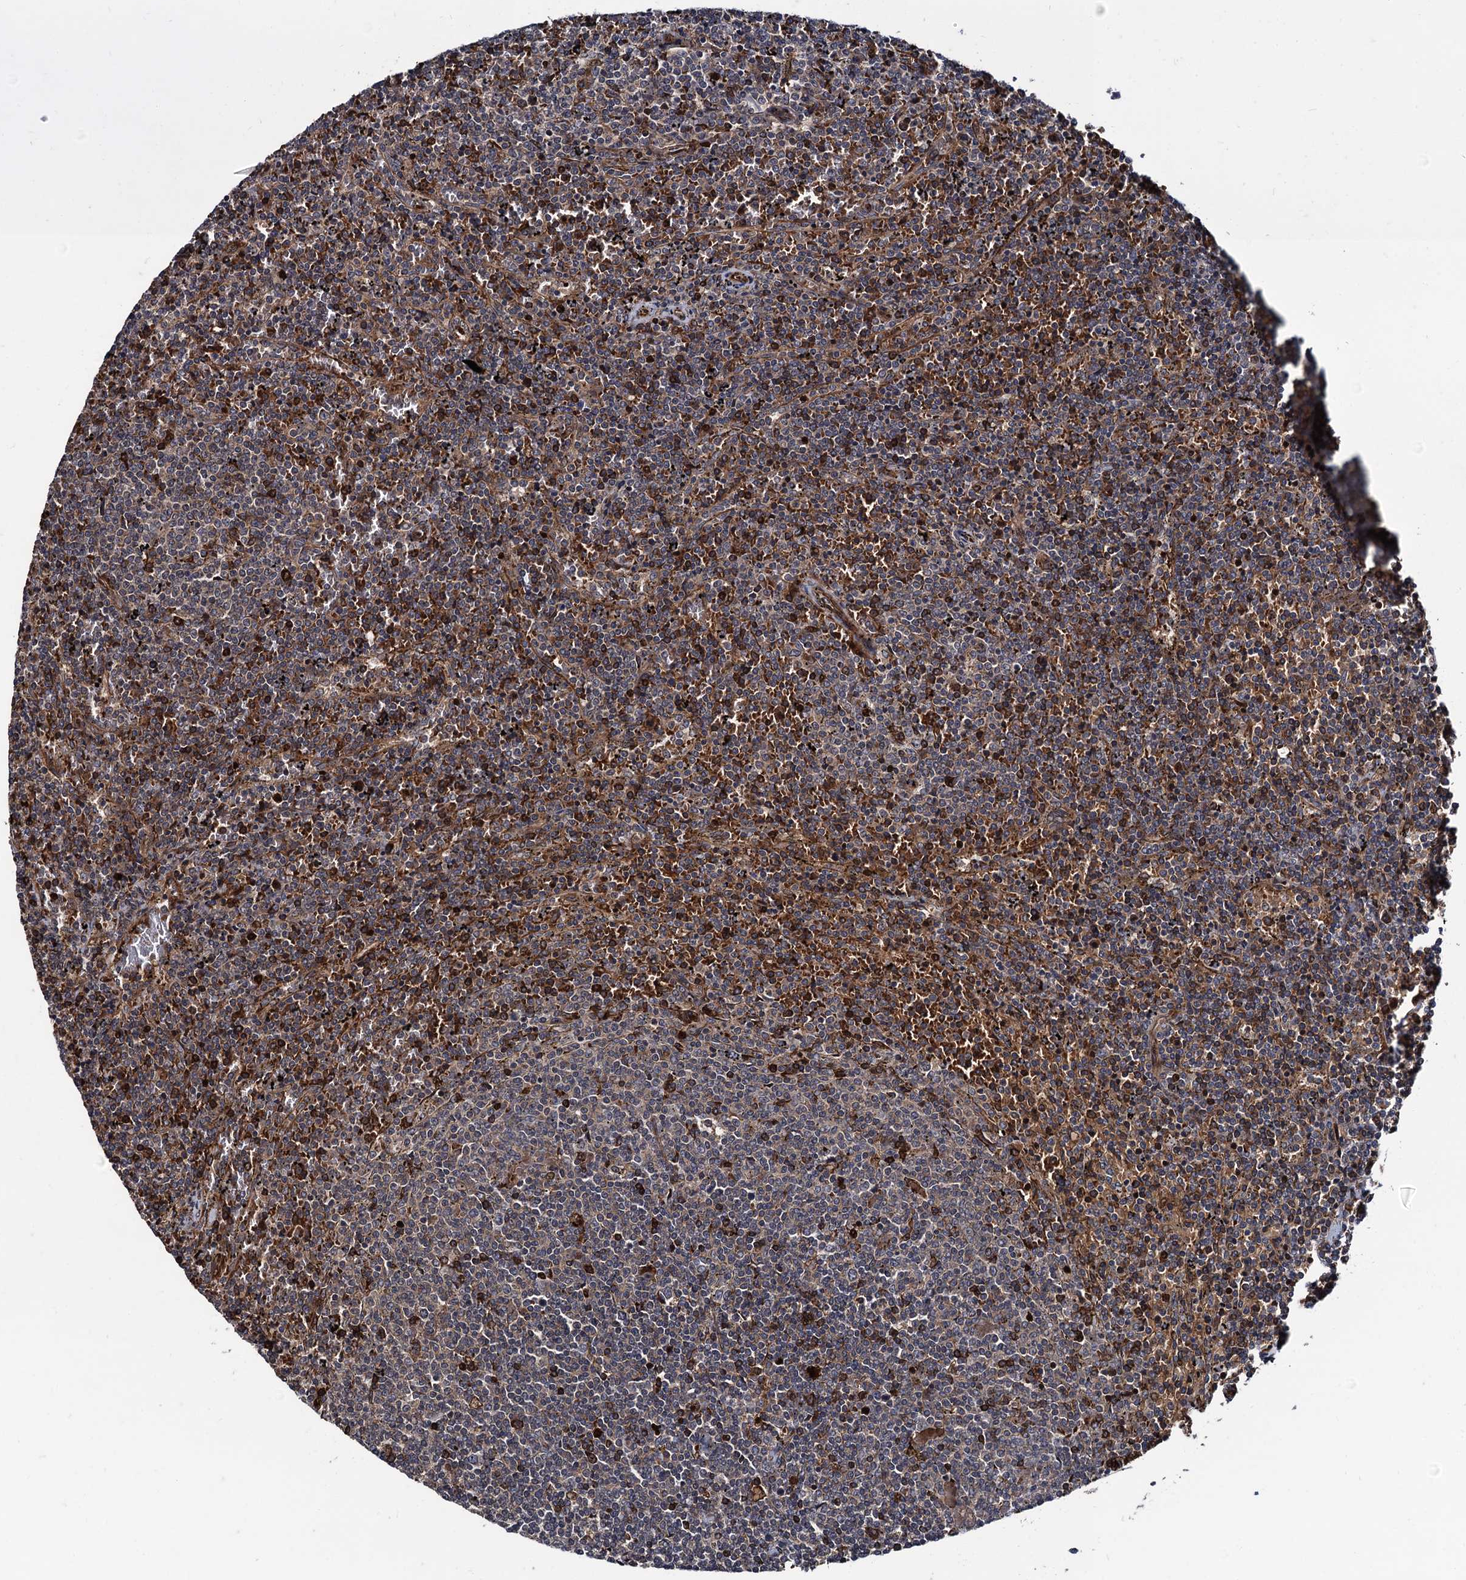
{"staining": {"intensity": "moderate", "quantity": "25%-75%", "location": "cytoplasmic/membranous"}, "tissue": "lymphoma", "cell_type": "Tumor cells", "image_type": "cancer", "snomed": [{"axis": "morphology", "description": "Malignant lymphoma, non-Hodgkin's type, Low grade"}, {"axis": "topography", "description": "Spleen"}], "caption": "Lymphoma stained for a protein exhibits moderate cytoplasmic/membranous positivity in tumor cells.", "gene": "KXD1", "patient": {"sex": "female", "age": 50}}